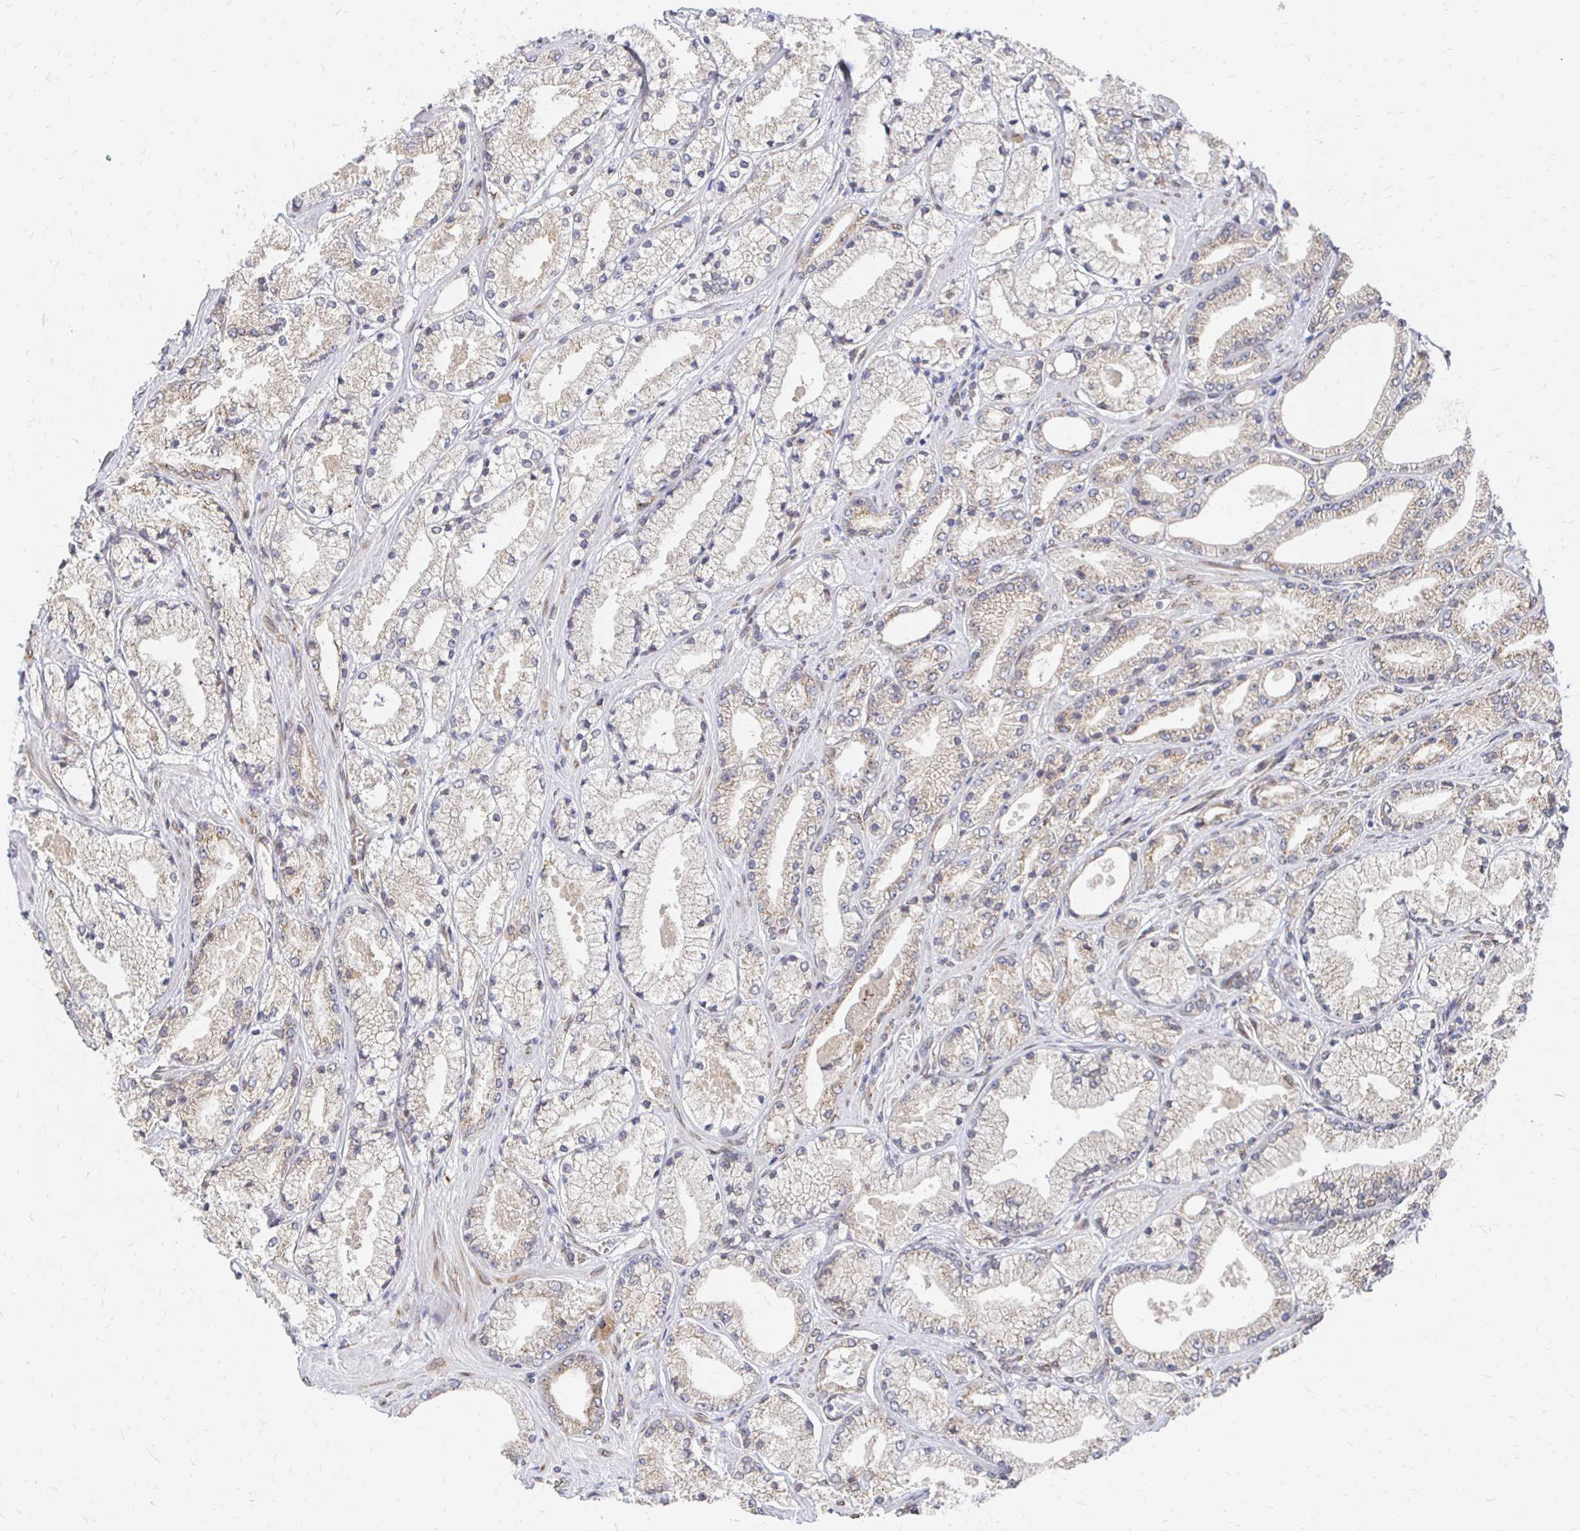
{"staining": {"intensity": "negative", "quantity": "none", "location": "none"}, "tissue": "prostate cancer", "cell_type": "Tumor cells", "image_type": "cancer", "snomed": [{"axis": "morphology", "description": "Adenocarcinoma, High grade"}, {"axis": "topography", "description": "Prostate"}], "caption": "An immunohistochemistry photomicrograph of prostate cancer is shown. There is no staining in tumor cells of prostate cancer.", "gene": "PELI3", "patient": {"sex": "male", "age": 63}}